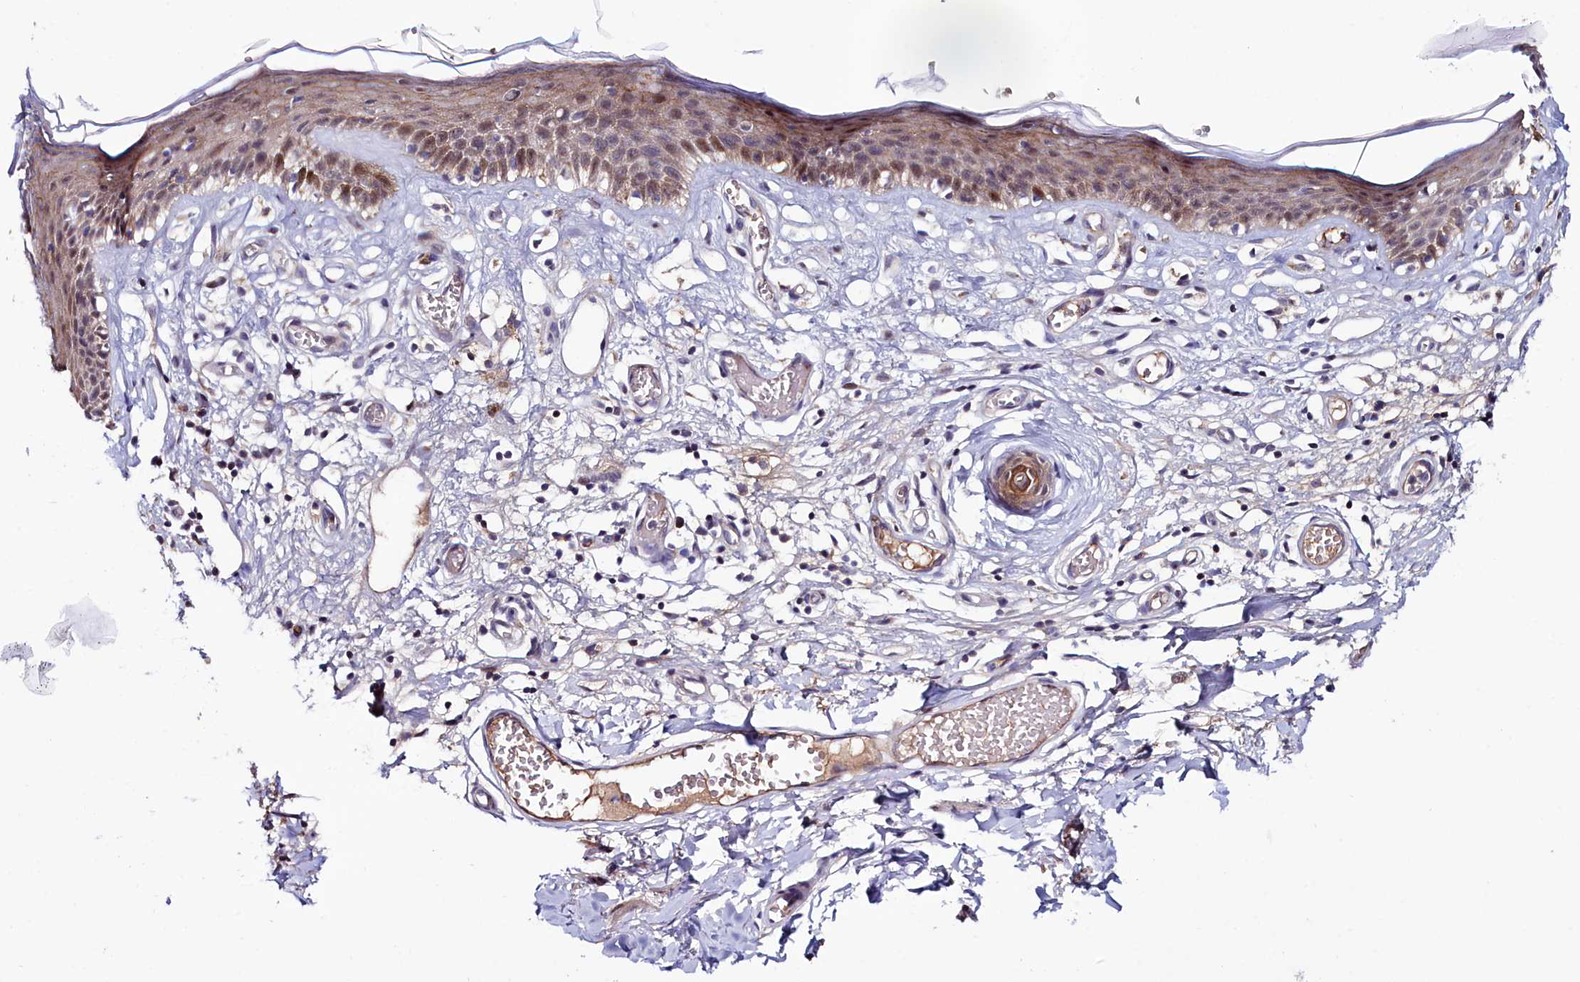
{"staining": {"intensity": "moderate", "quantity": "25%-75%", "location": "cytoplasmic/membranous,nuclear"}, "tissue": "skin", "cell_type": "Epidermal cells", "image_type": "normal", "snomed": [{"axis": "morphology", "description": "Normal tissue, NOS"}, {"axis": "topography", "description": "Adipose tissue"}, {"axis": "topography", "description": "Vascular tissue"}, {"axis": "topography", "description": "Vulva"}, {"axis": "topography", "description": "Peripheral nerve tissue"}], "caption": "Protein analysis of unremarkable skin shows moderate cytoplasmic/membranous,nuclear staining in about 25%-75% of epidermal cells.", "gene": "KCTD18", "patient": {"sex": "female", "age": 86}}